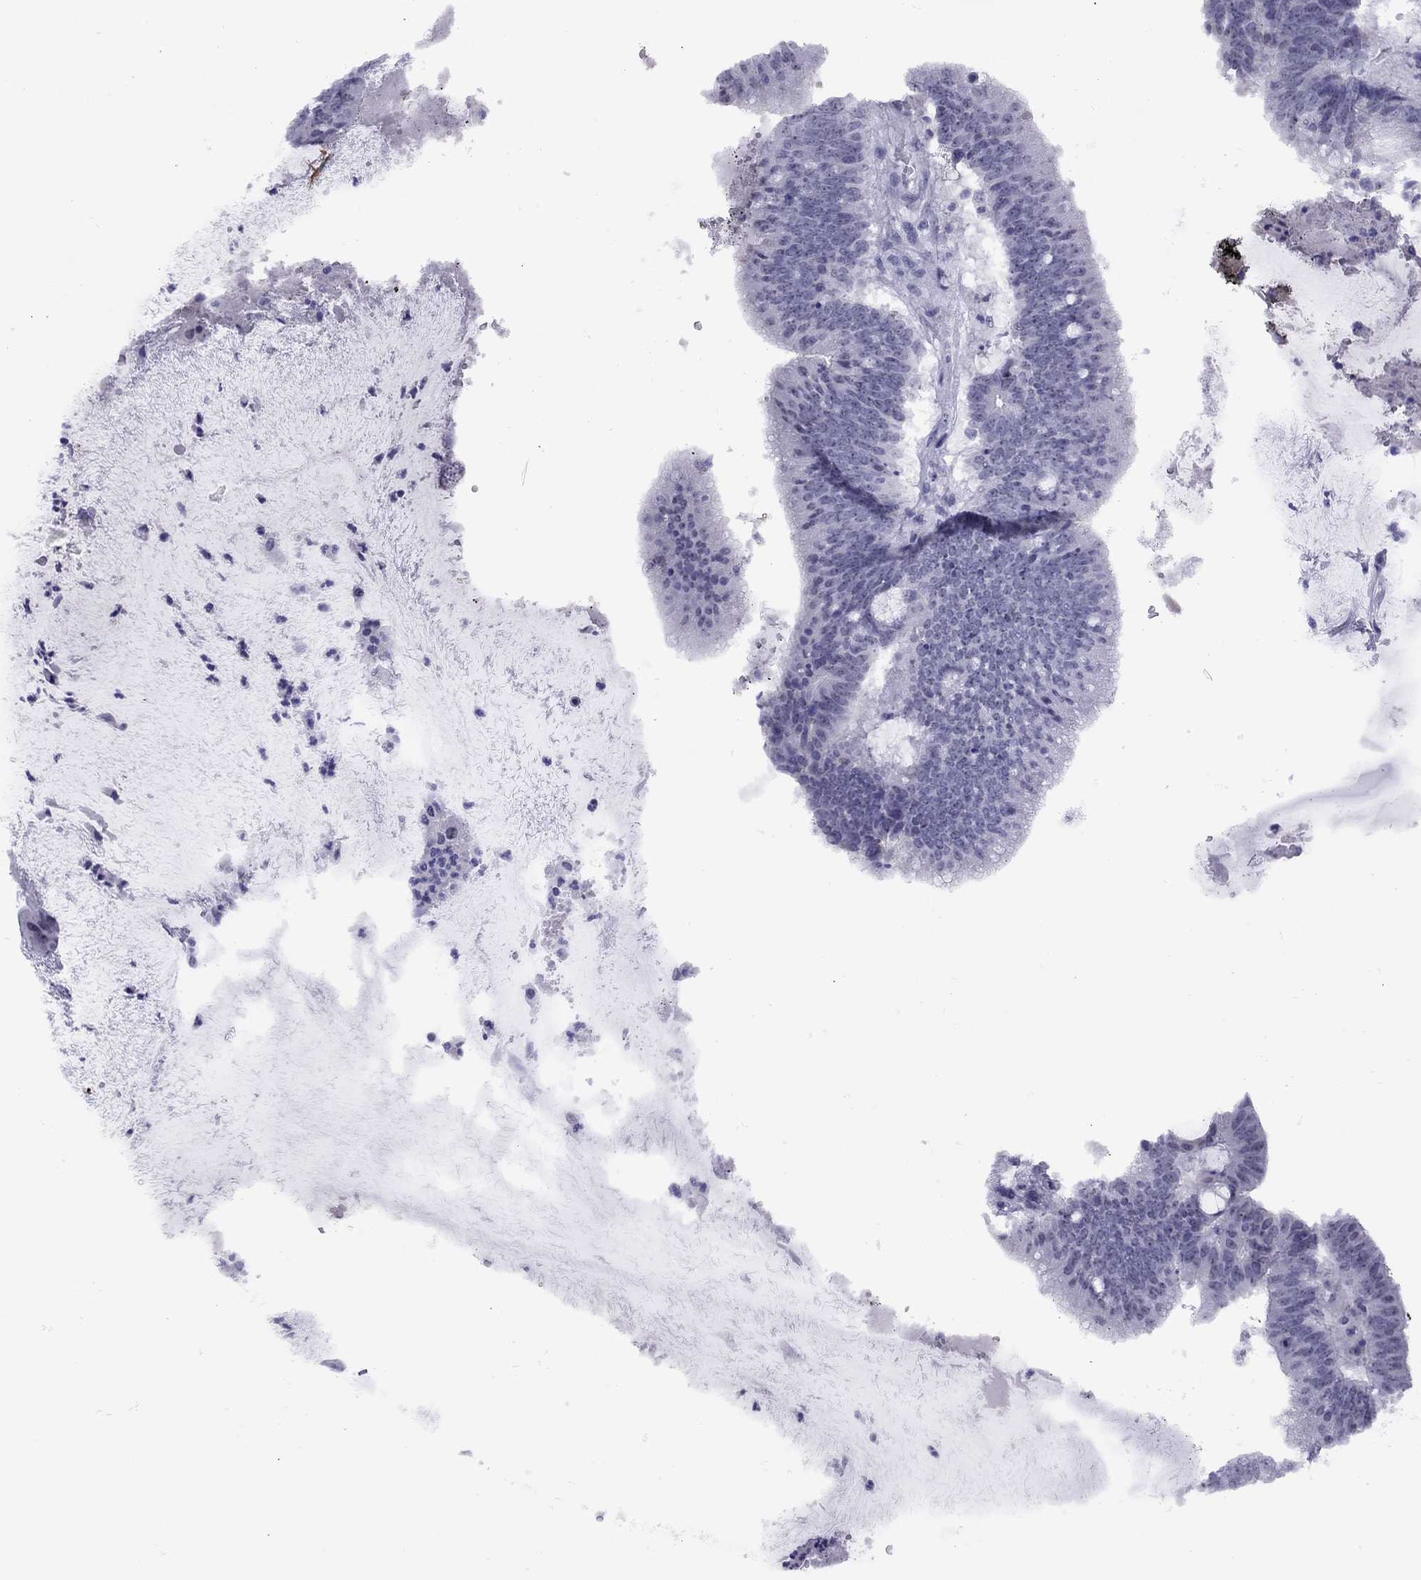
{"staining": {"intensity": "negative", "quantity": "none", "location": "none"}, "tissue": "colorectal cancer", "cell_type": "Tumor cells", "image_type": "cancer", "snomed": [{"axis": "morphology", "description": "Adenocarcinoma, NOS"}, {"axis": "topography", "description": "Colon"}], "caption": "Protein analysis of colorectal cancer (adenocarcinoma) displays no significant staining in tumor cells.", "gene": "LYAR", "patient": {"sex": "female", "age": 43}}